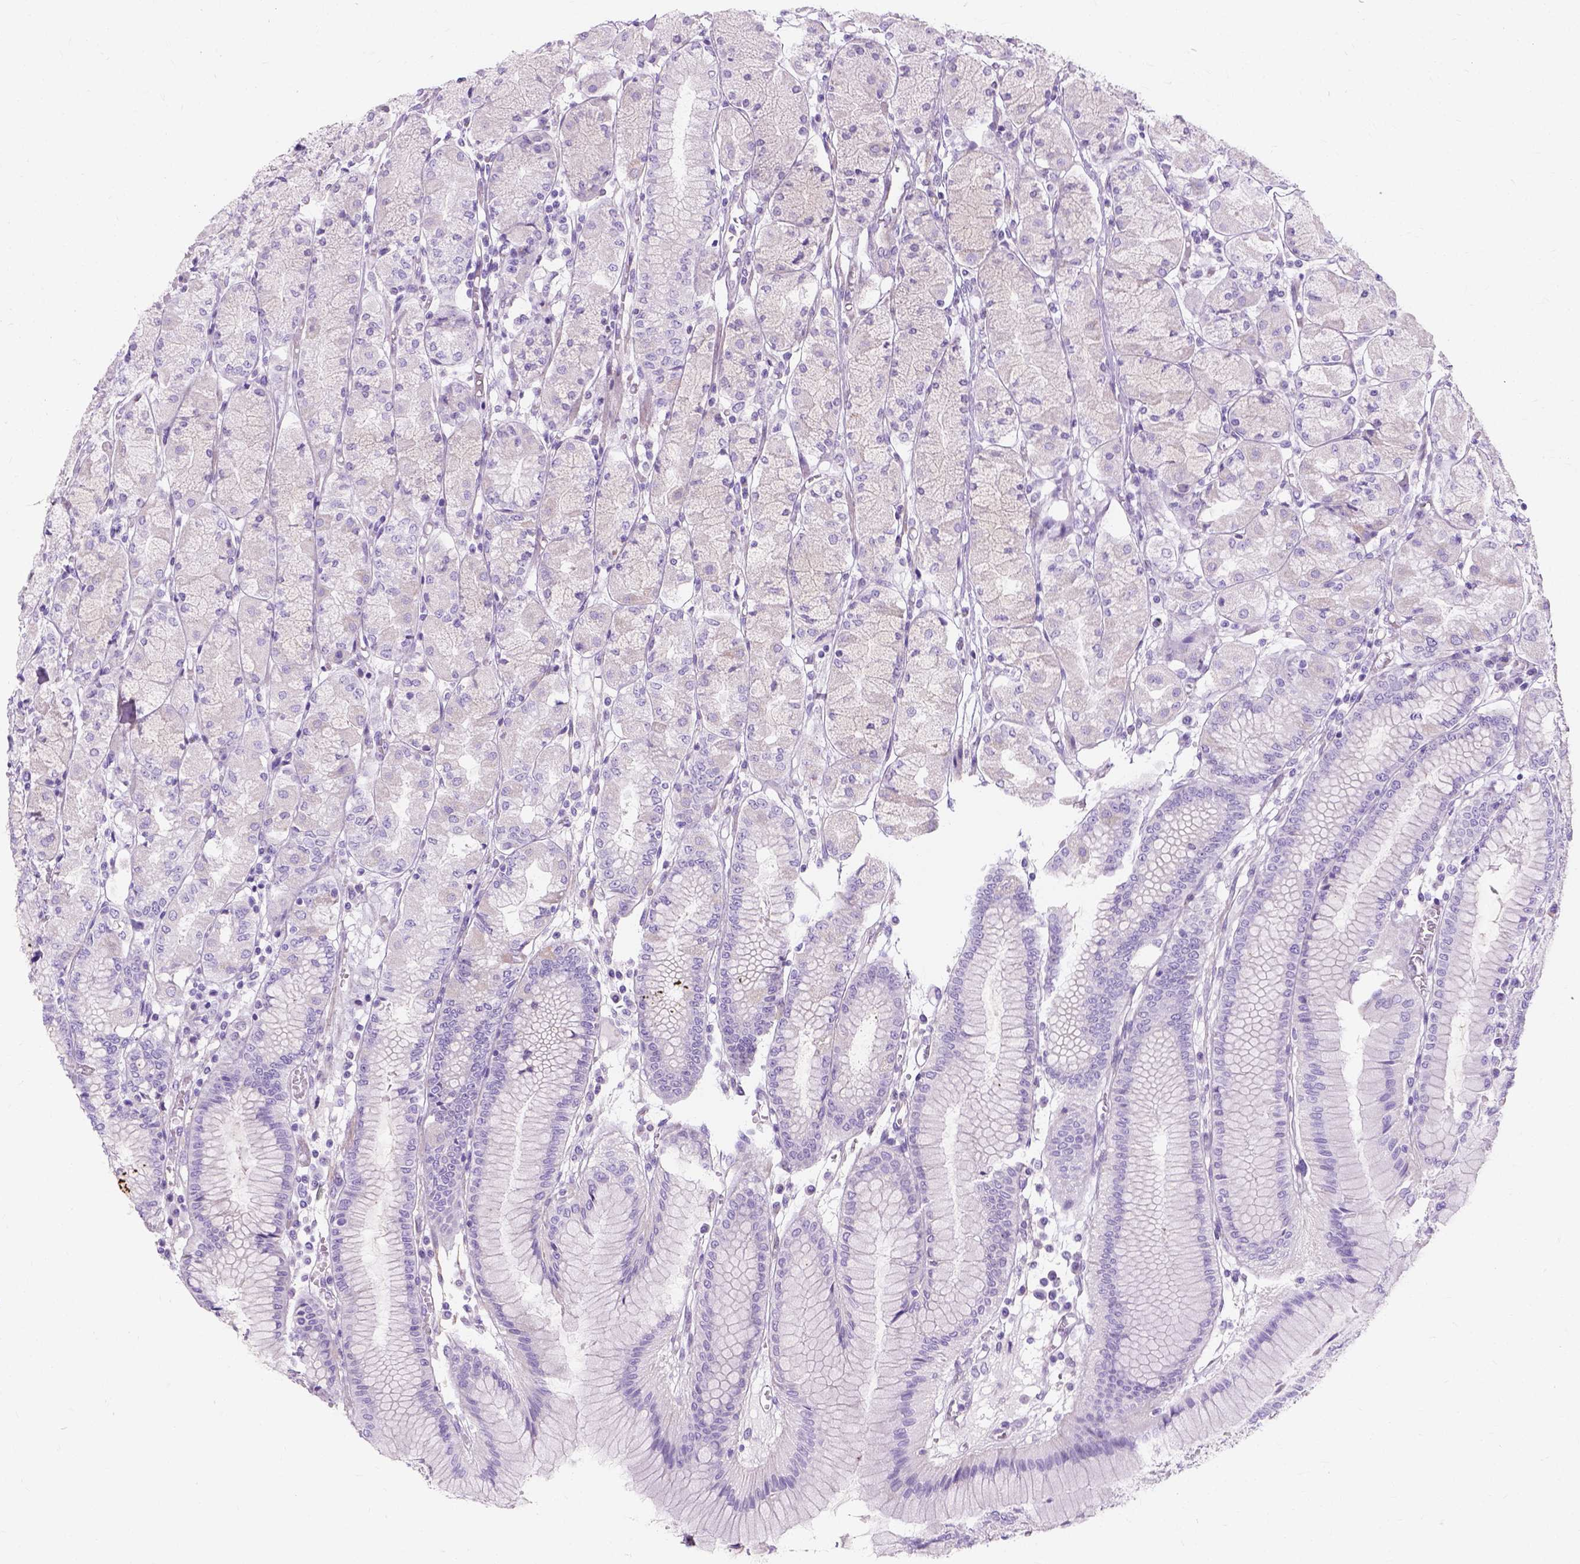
{"staining": {"intensity": "negative", "quantity": "none", "location": "none"}, "tissue": "stomach", "cell_type": "Glandular cells", "image_type": "normal", "snomed": [{"axis": "morphology", "description": "Normal tissue, NOS"}, {"axis": "topography", "description": "Stomach, upper"}], "caption": "IHC image of normal stomach: human stomach stained with DAB (3,3'-diaminobenzidine) demonstrates no significant protein positivity in glandular cells.", "gene": "MYH15", "patient": {"sex": "male", "age": 69}}